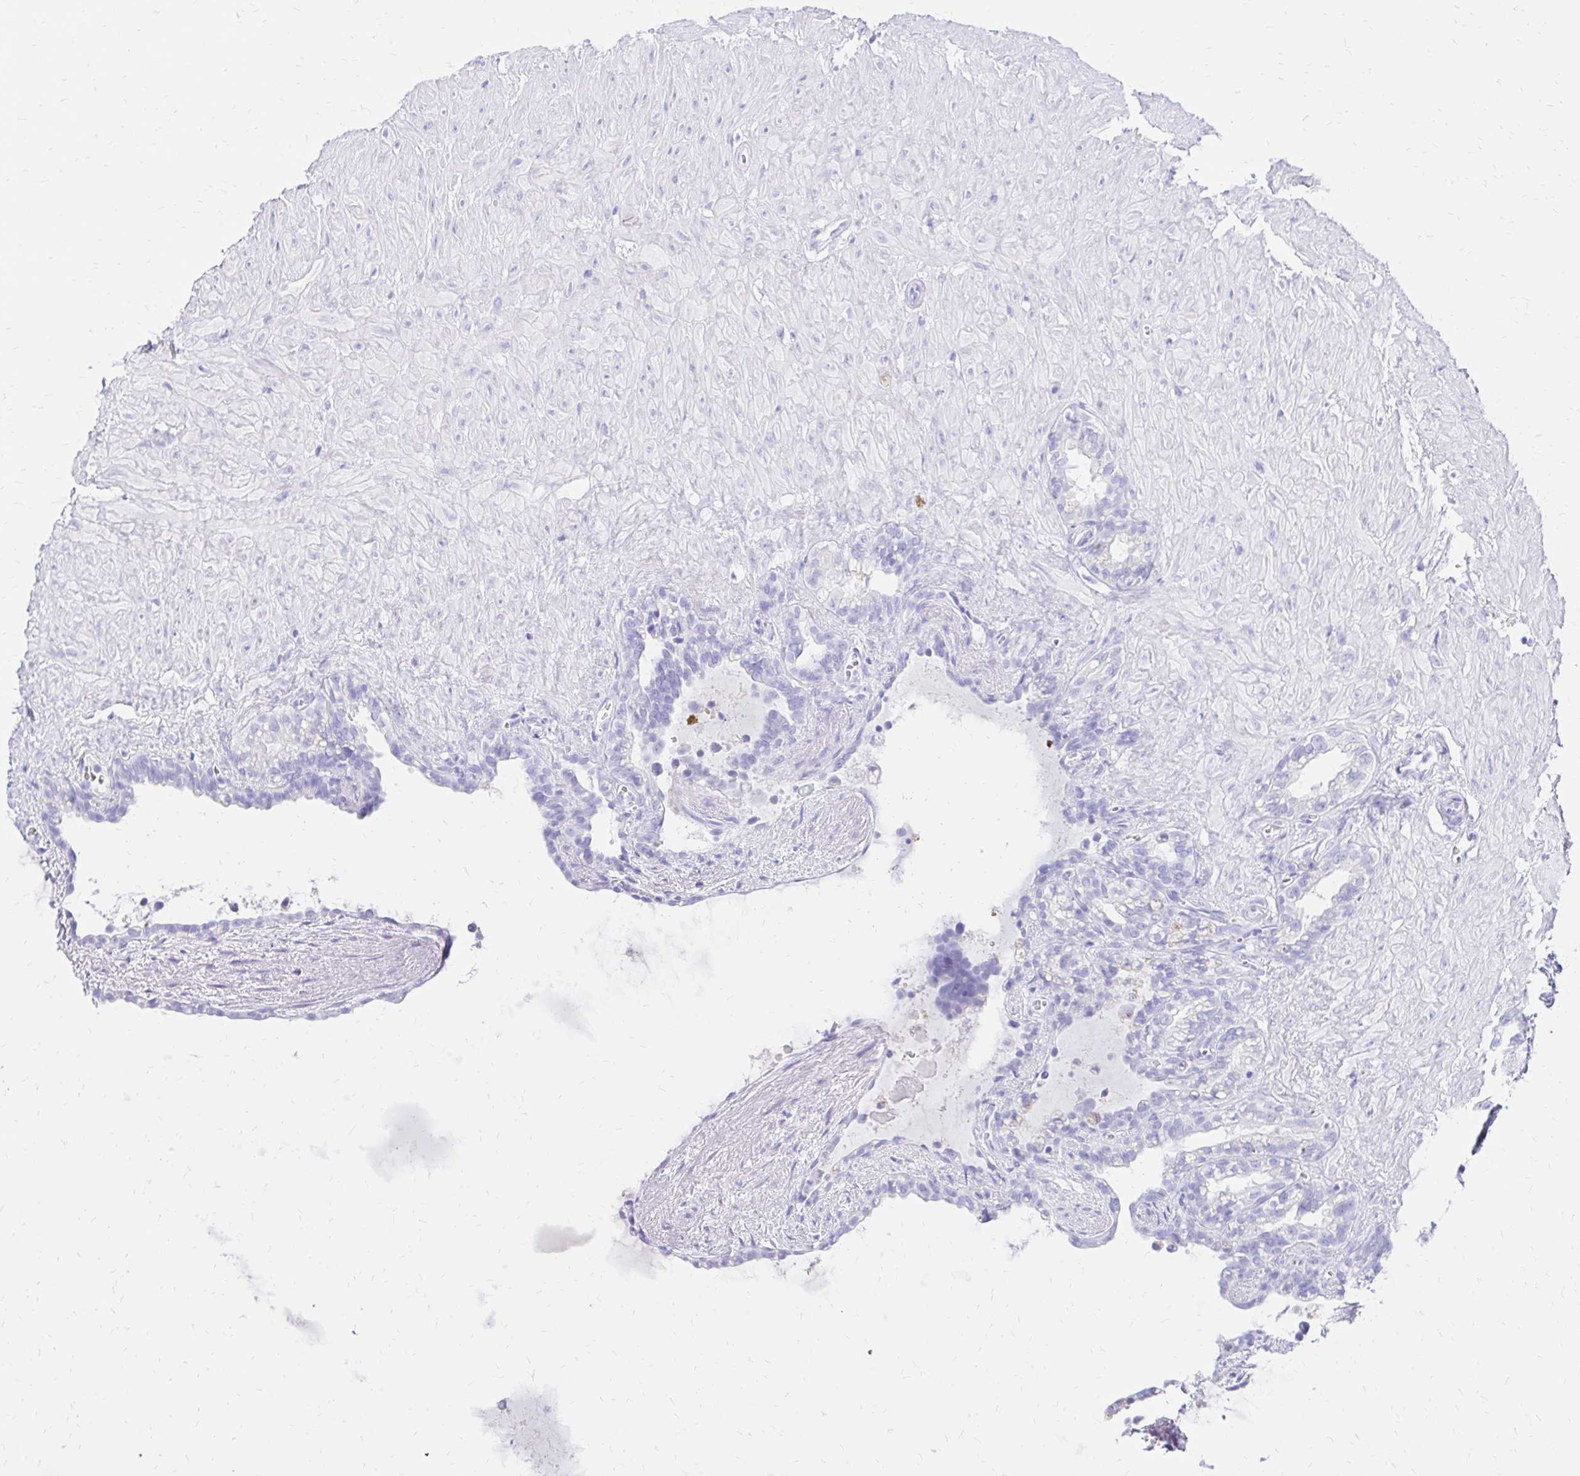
{"staining": {"intensity": "negative", "quantity": "none", "location": "none"}, "tissue": "seminal vesicle", "cell_type": "Glandular cells", "image_type": "normal", "snomed": [{"axis": "morphology", "description": "Normal tissue, NOS"}, {"axis": "topography", "description": "Seminal veicle"}], "caption": "The micrograph displays no significant positivity in glandular cells of seminal vesicle. The staining was performed using DAB (3,3'-diaminobenzidine) to visualize the protein expression in brown, while the nuclei were stained in blue with hematoxylin (Magnification: 20x).", "gene": "S100G", "patient": {"sex": "male", "age": 76}}